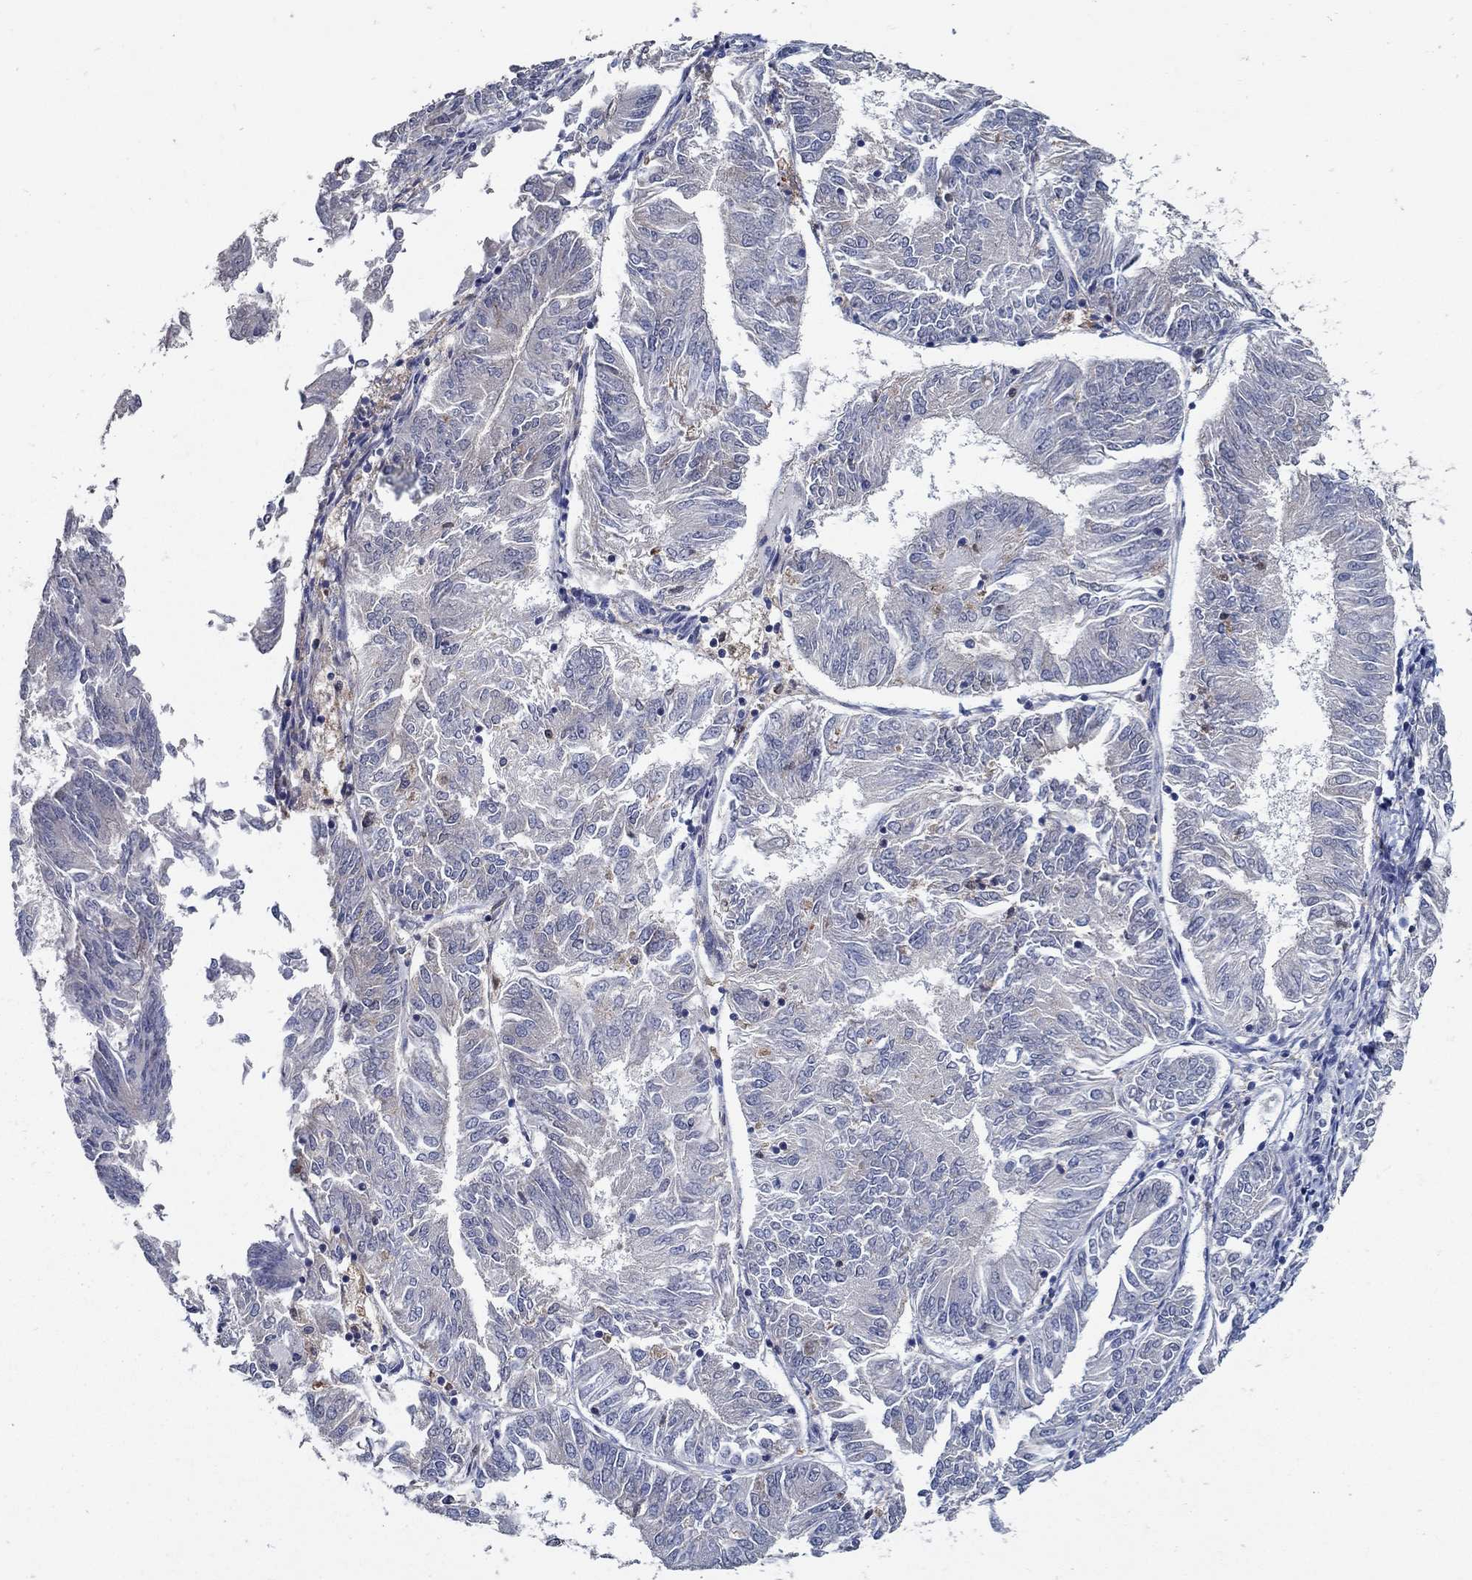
{"staining": {"intensity": "negative", "quantity": "none", "location": "none"}, "tissue": "endometrial cancer", "cell_type": "Tumor cells", "image_type": "cancer", "snomed": [{"axis": "morphology", "description": "Adenocarcinoma, NOS"}, {"axis": "topography", "description": "Endometrium"}], "caption": "Human endometrial adenocarcinoma stained for a protein using immunohistochemistry (IHC) exhibits no positivity in tumor cells.", "gene": "MTHFR", "patient": {"sex": "female", "age": 58}}